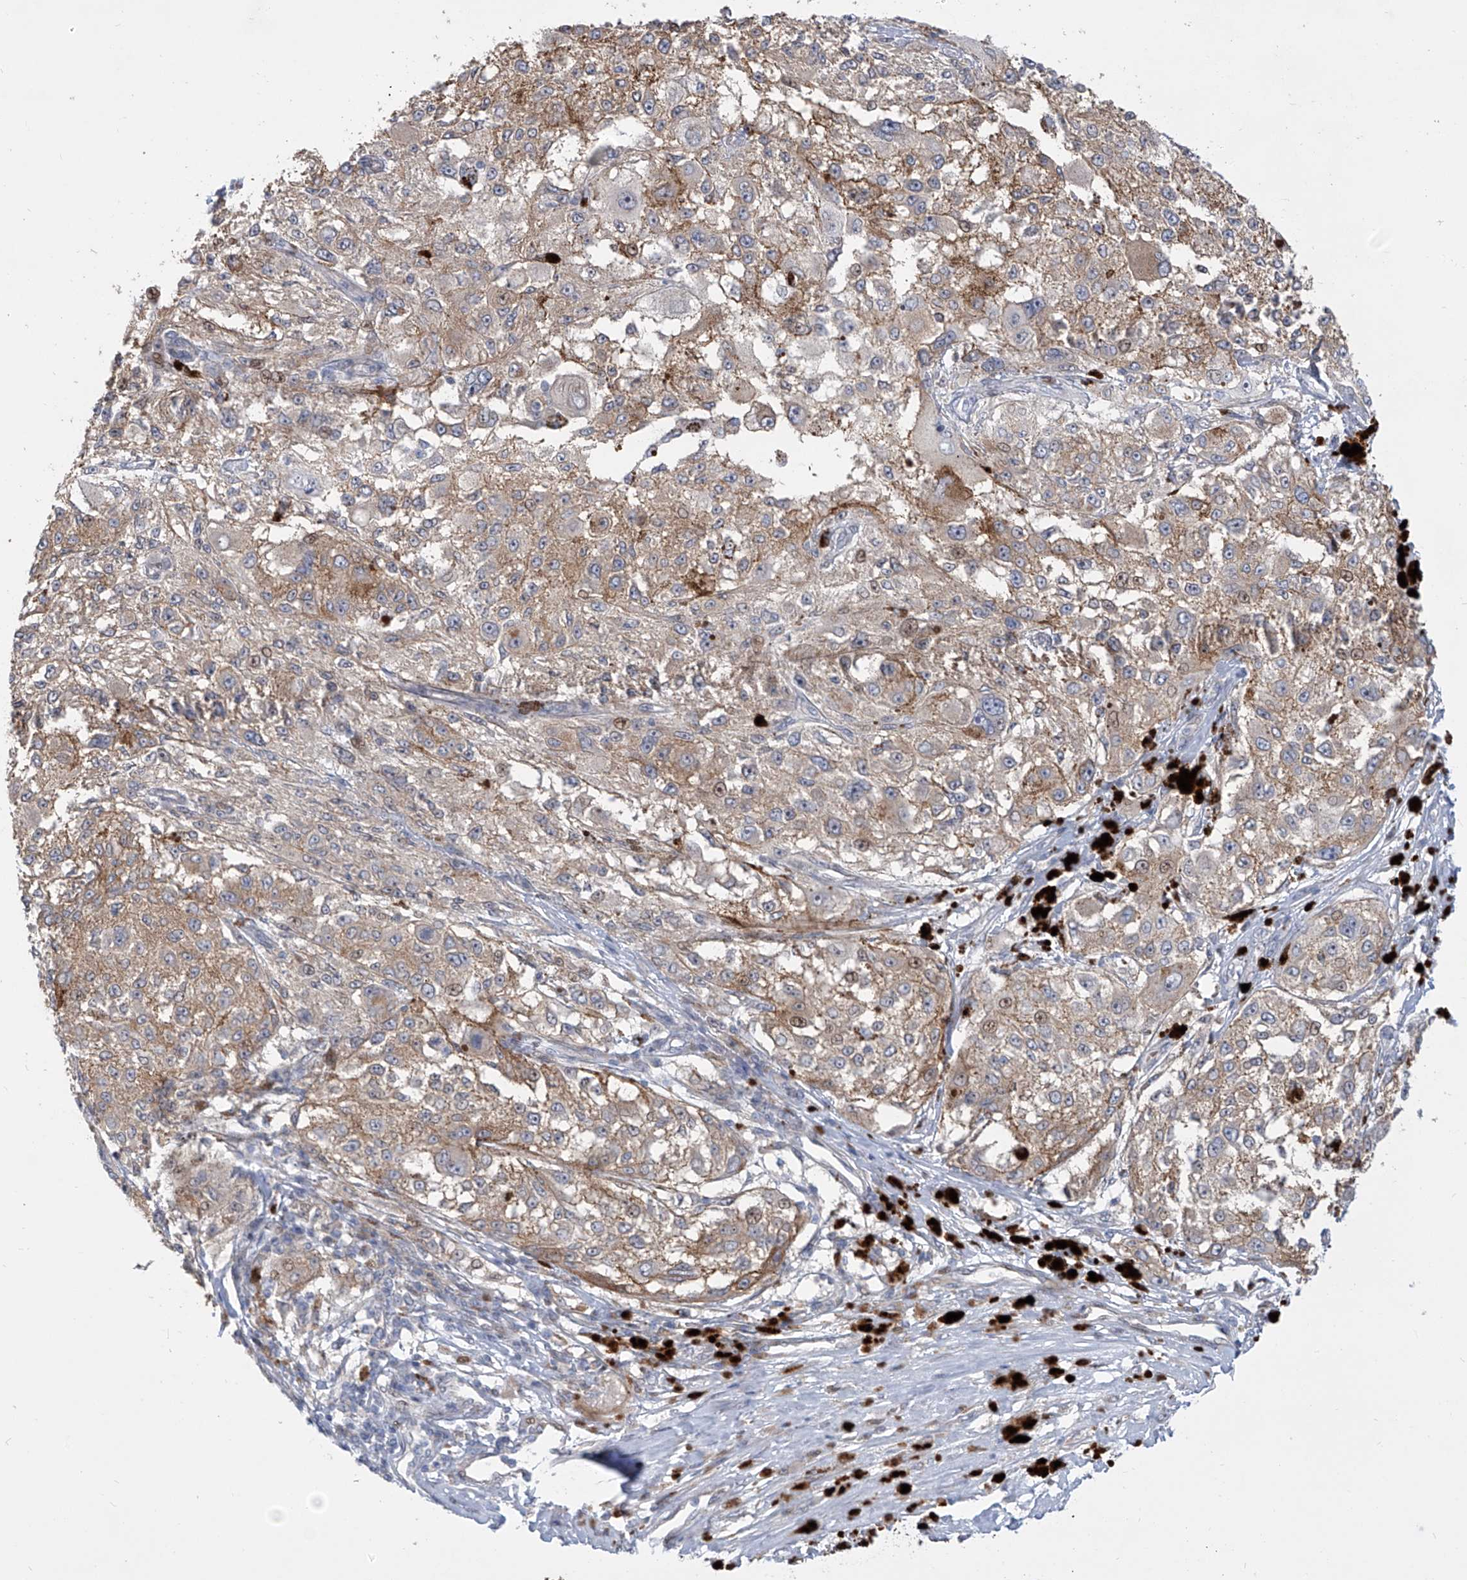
{"staining": {"intensity": "moderate", "quantity": "25%-75%", "location": "cytoplasmic/membranous"}, "tissue": "melanoma", "cell_type": "Tumor cells", "image_type": "cancer", "snomed": [{"axis": "morphology", "description": "Necrosis, NOS"}, {"axis": "morphology", "description": "Malignant melanoma, NOS"}, {"axis": "topography", "description": "Skin"}], "caption": "An image of melanoma stained for a protein shows moderate cytoplasmic/membranous brown staining in tumor cells.", "gene": "LRRC1", "patient": {"sex": "female", "age": 87}}